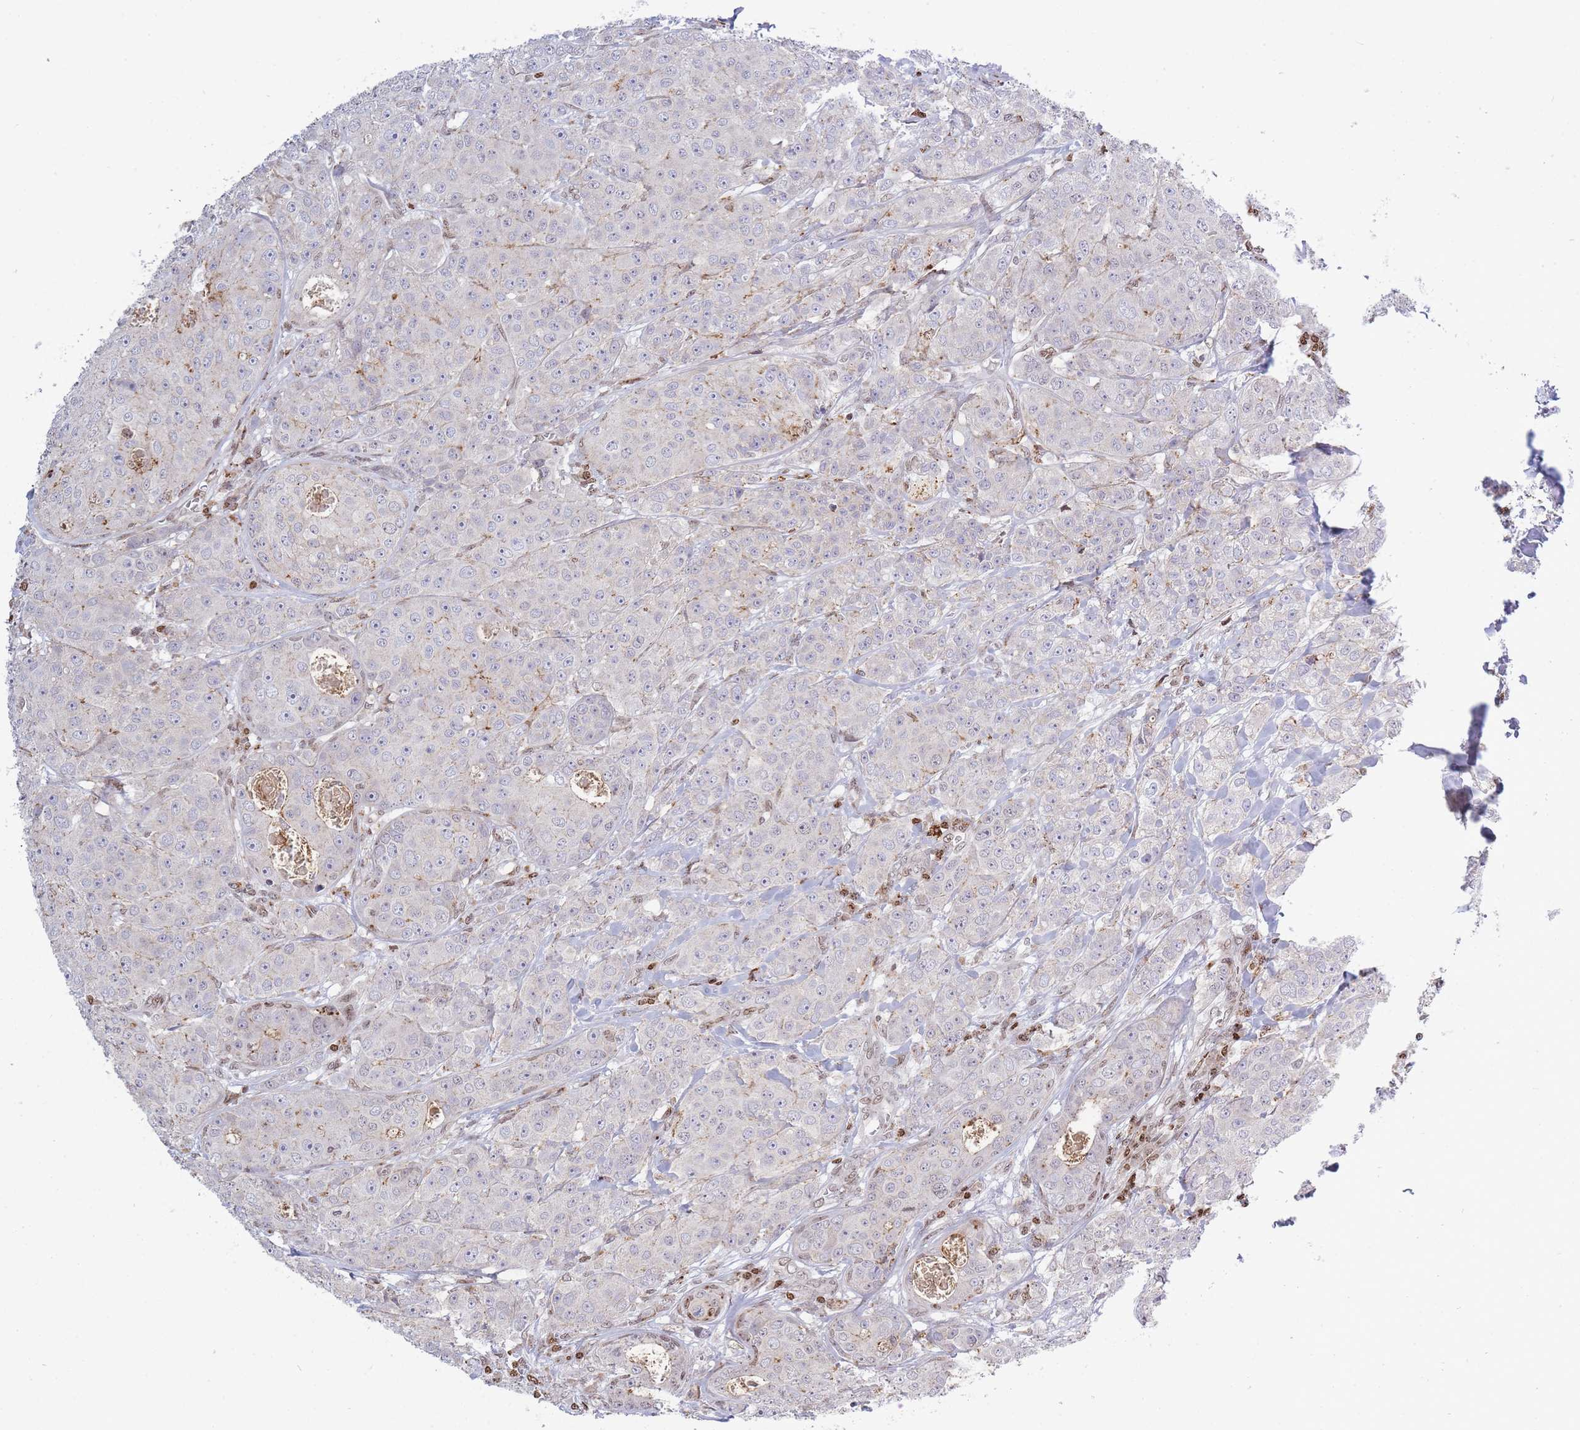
{"staining": {"intensity": "negative", "quantity": "none", "location": "none"}, "tissue": "breast cancer", "cell_type": "Tumor cells", "image_type": "cancer", "snomed": [{"axis": "morphology", "description": "Duct carcinoma"}, {"axis": "topography", "description": "Breast"}], "caption": "Immunohistochemistry image of neoplastic tissue: human breast cancer (infiltrating ductal carcinoma) stained with DAB (3,3'-diaminobenzidine) shows no significant protein staining in tumor cells.", "gene": "TRIM61", "patient": {"sex": "female", "age": 43}}